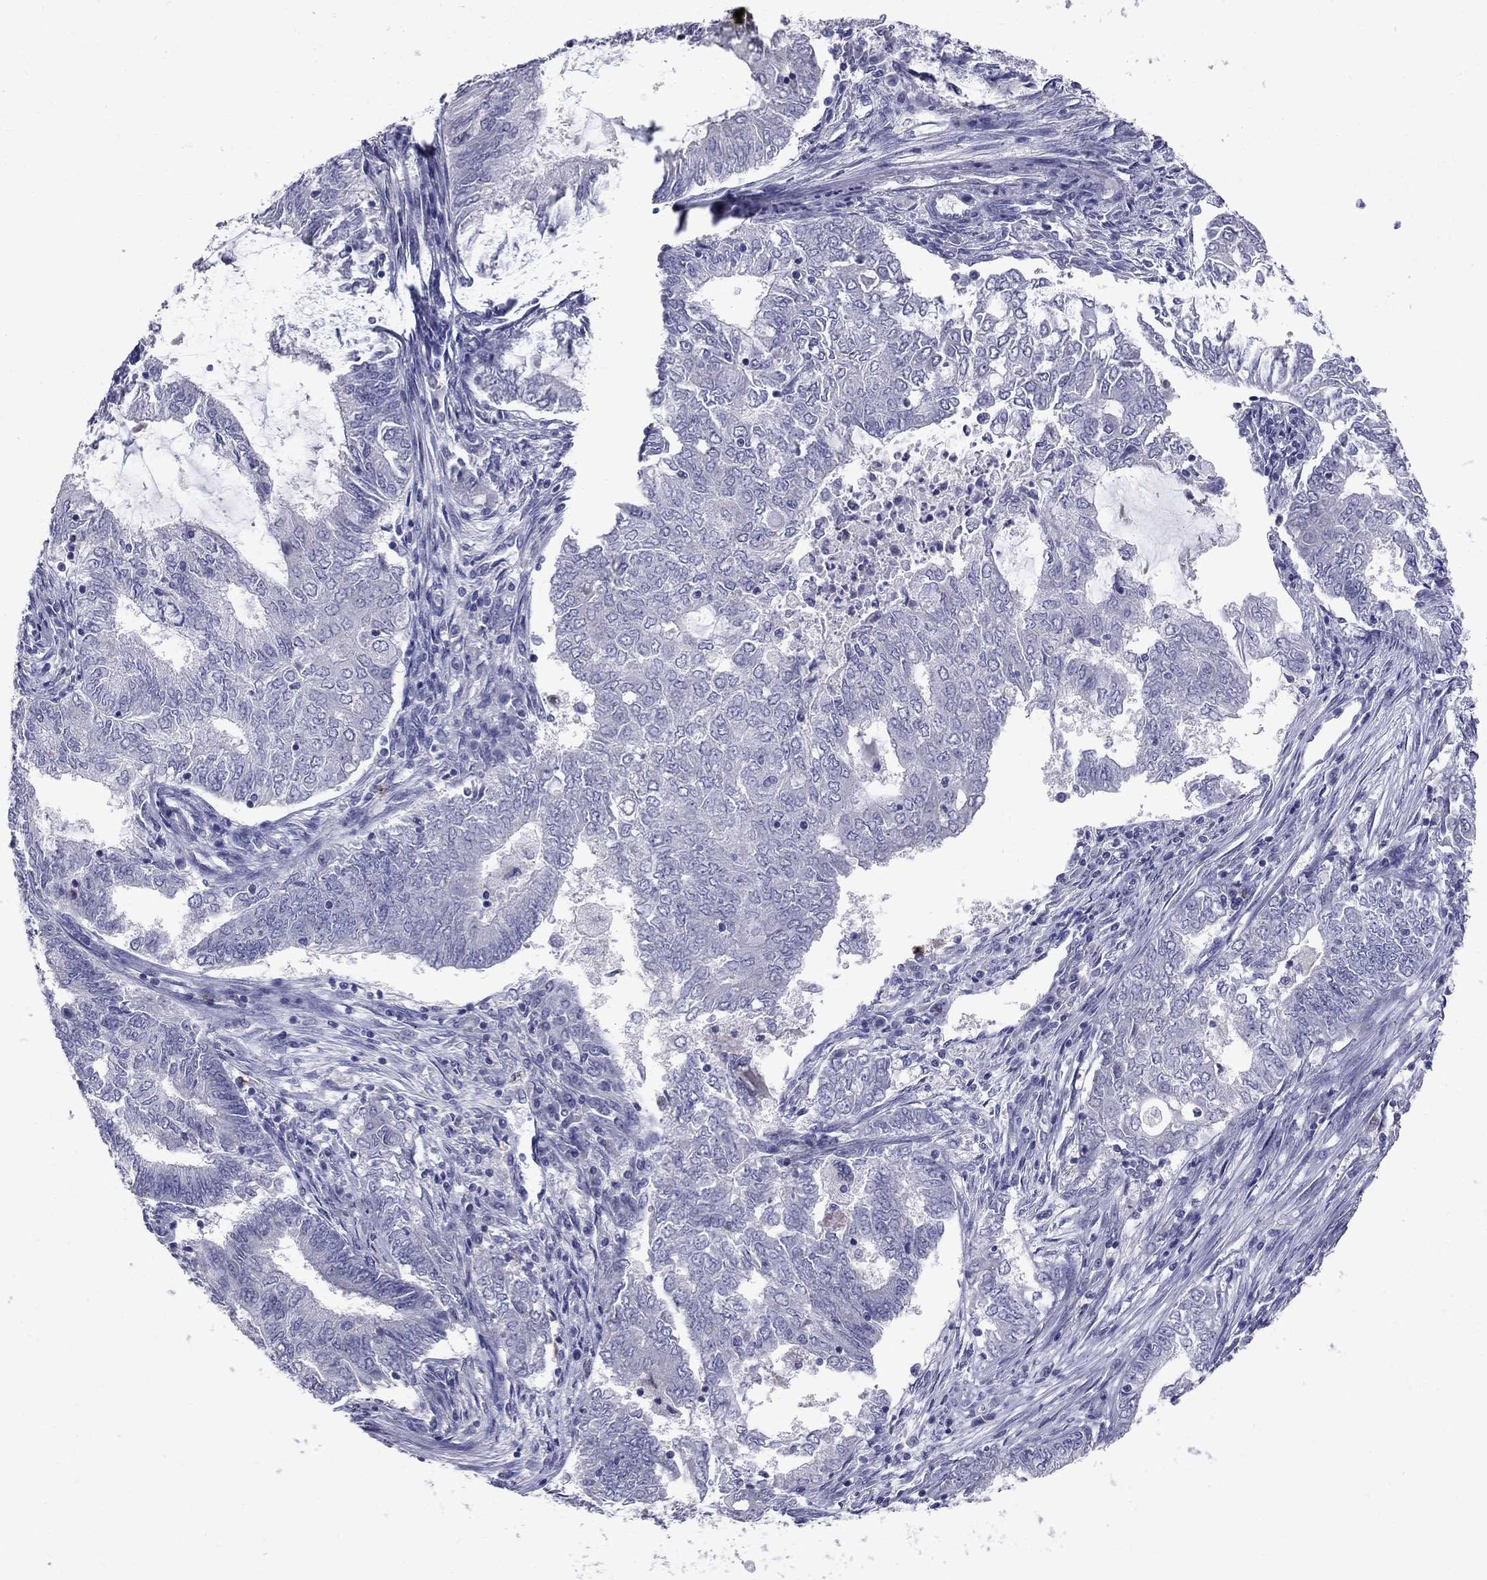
{"staining": {"intensity": "negative", "quantity": "none", "location": "none"}, "tissue": "endometrial cancer", "cell_type": "Tumor cells", "image_type": "cancer", "snomed": [{"axis": "morphology", "description": "Adenocarcinoma, NOS"}, {"axis": "topography", "description": "Endometrium"}], "caption": "Endometrial cancer stained for a protein using immunohistochemistry reveals no expression tumor cells.", "gene": "TP53TG5", "patient": {"sex": "female", "age": 62}}